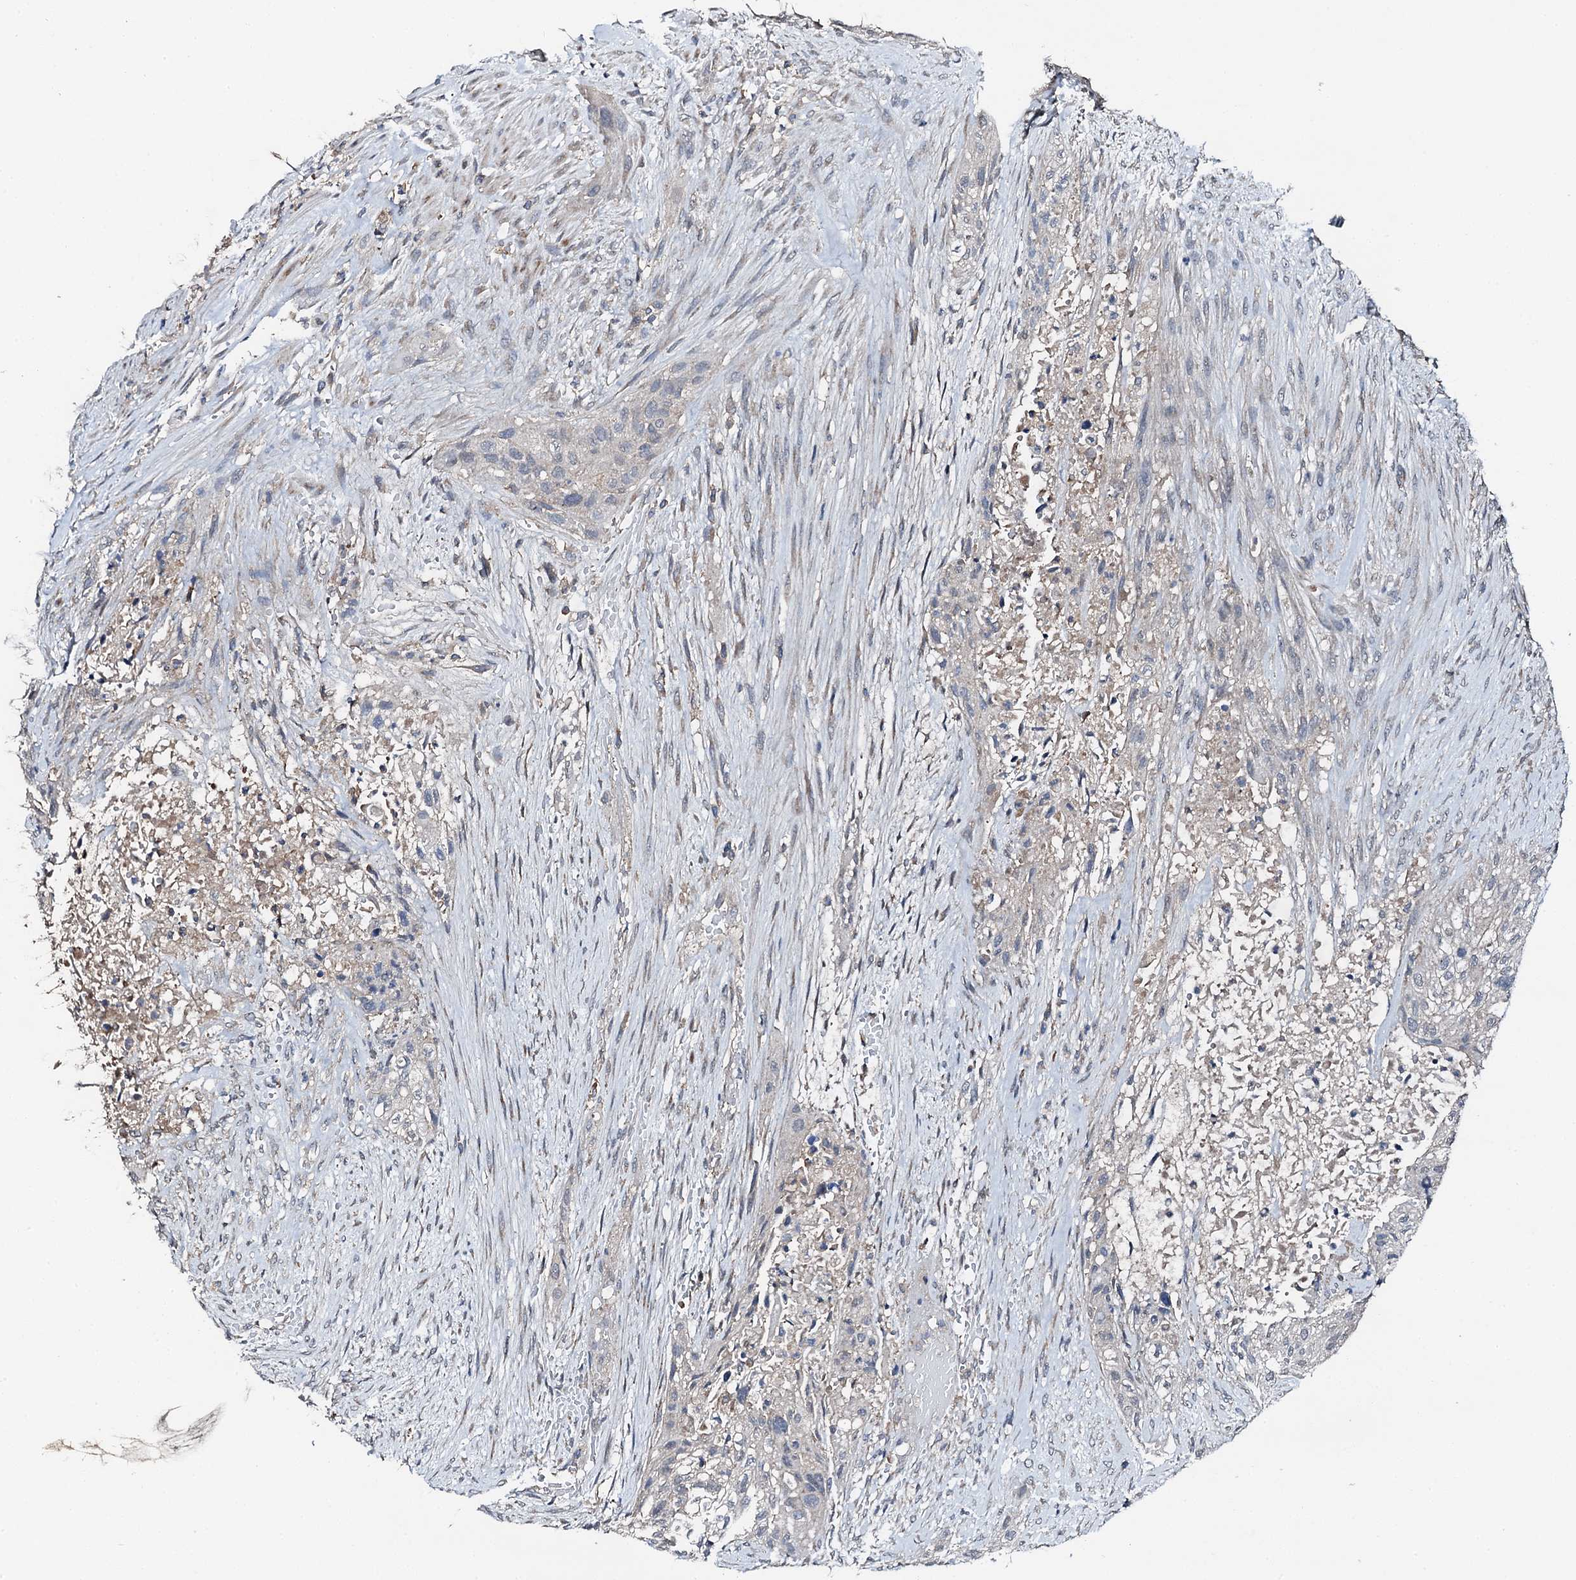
{"staining": {"intensity": "negative", "quantity": "none", "location": "none"}, "tissue": "urothelial cancer", "cell_type": "Tumor cells", "image_type": "cancer", "snomed": [{"axis": "morphology", "description": "Urothelial carcinoma, High grade"}, {"axis": "topography", "description": "Urinary bladder"}], "caption": "DAB immunohistochemical staining of human urothelial cancer demonstrates no significant positivity in tumor cells.", "gene": "FLYWCH1", "patient": {"sex": "male", "age": 35}}